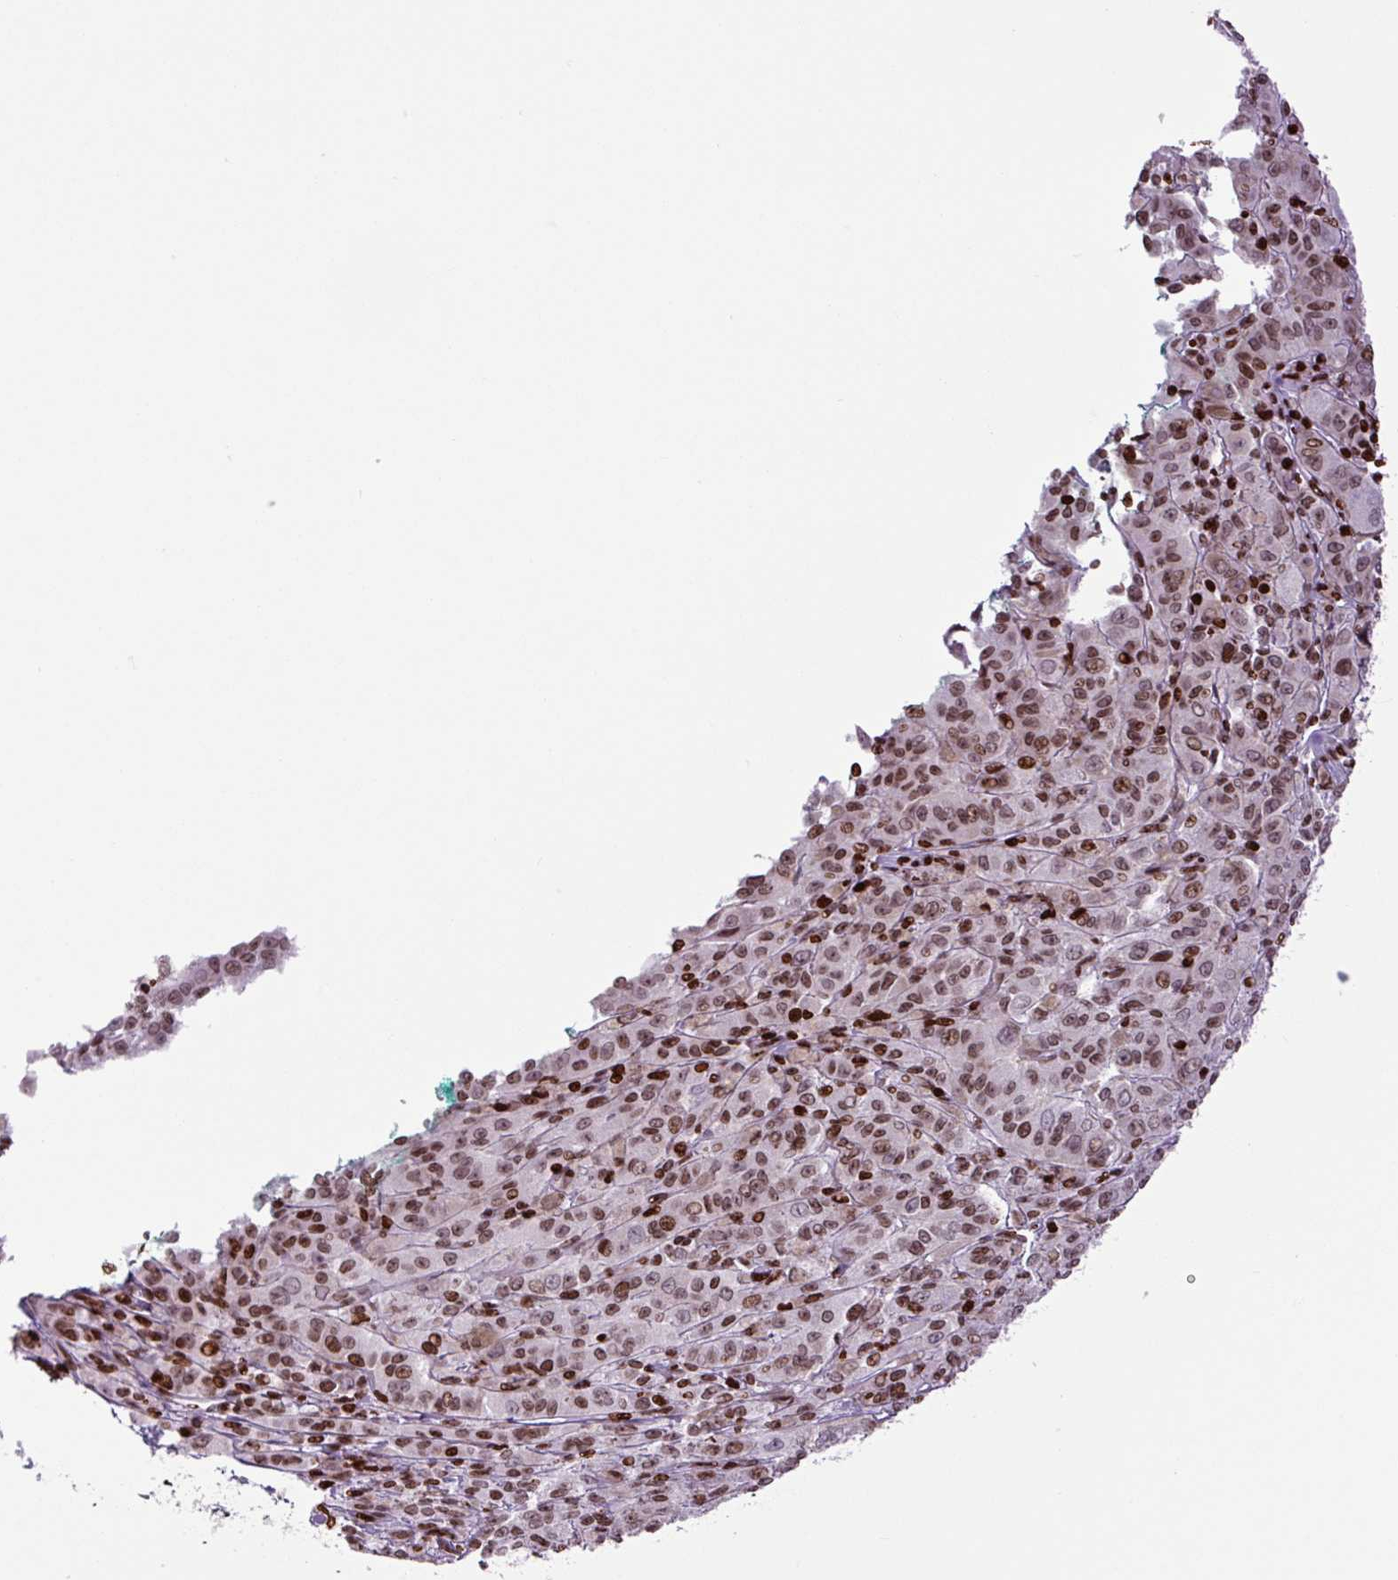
{"staining": {"intensity": "moderate", "quantity": ">75%", "location": "nuclear"}, "tissue": "melanoma", "cell_type": "Tumor cells", "image_type": "cancer", "snomed": [{"axis": "morphology", "description": "Malignant melanoma, NOS"}, {"axis": "topography", "description": "Skin"}], "caption": "The photomicrograph exhibits immunohistochemical staining of melanoma. There is moderate nuclear positivity is seen in about >75% of tumor cells. (DAB = brown stain, brightfield microscopy at high magnification).", "gene": "H1-3", "patient": {"sex": "female", "age": 52}}